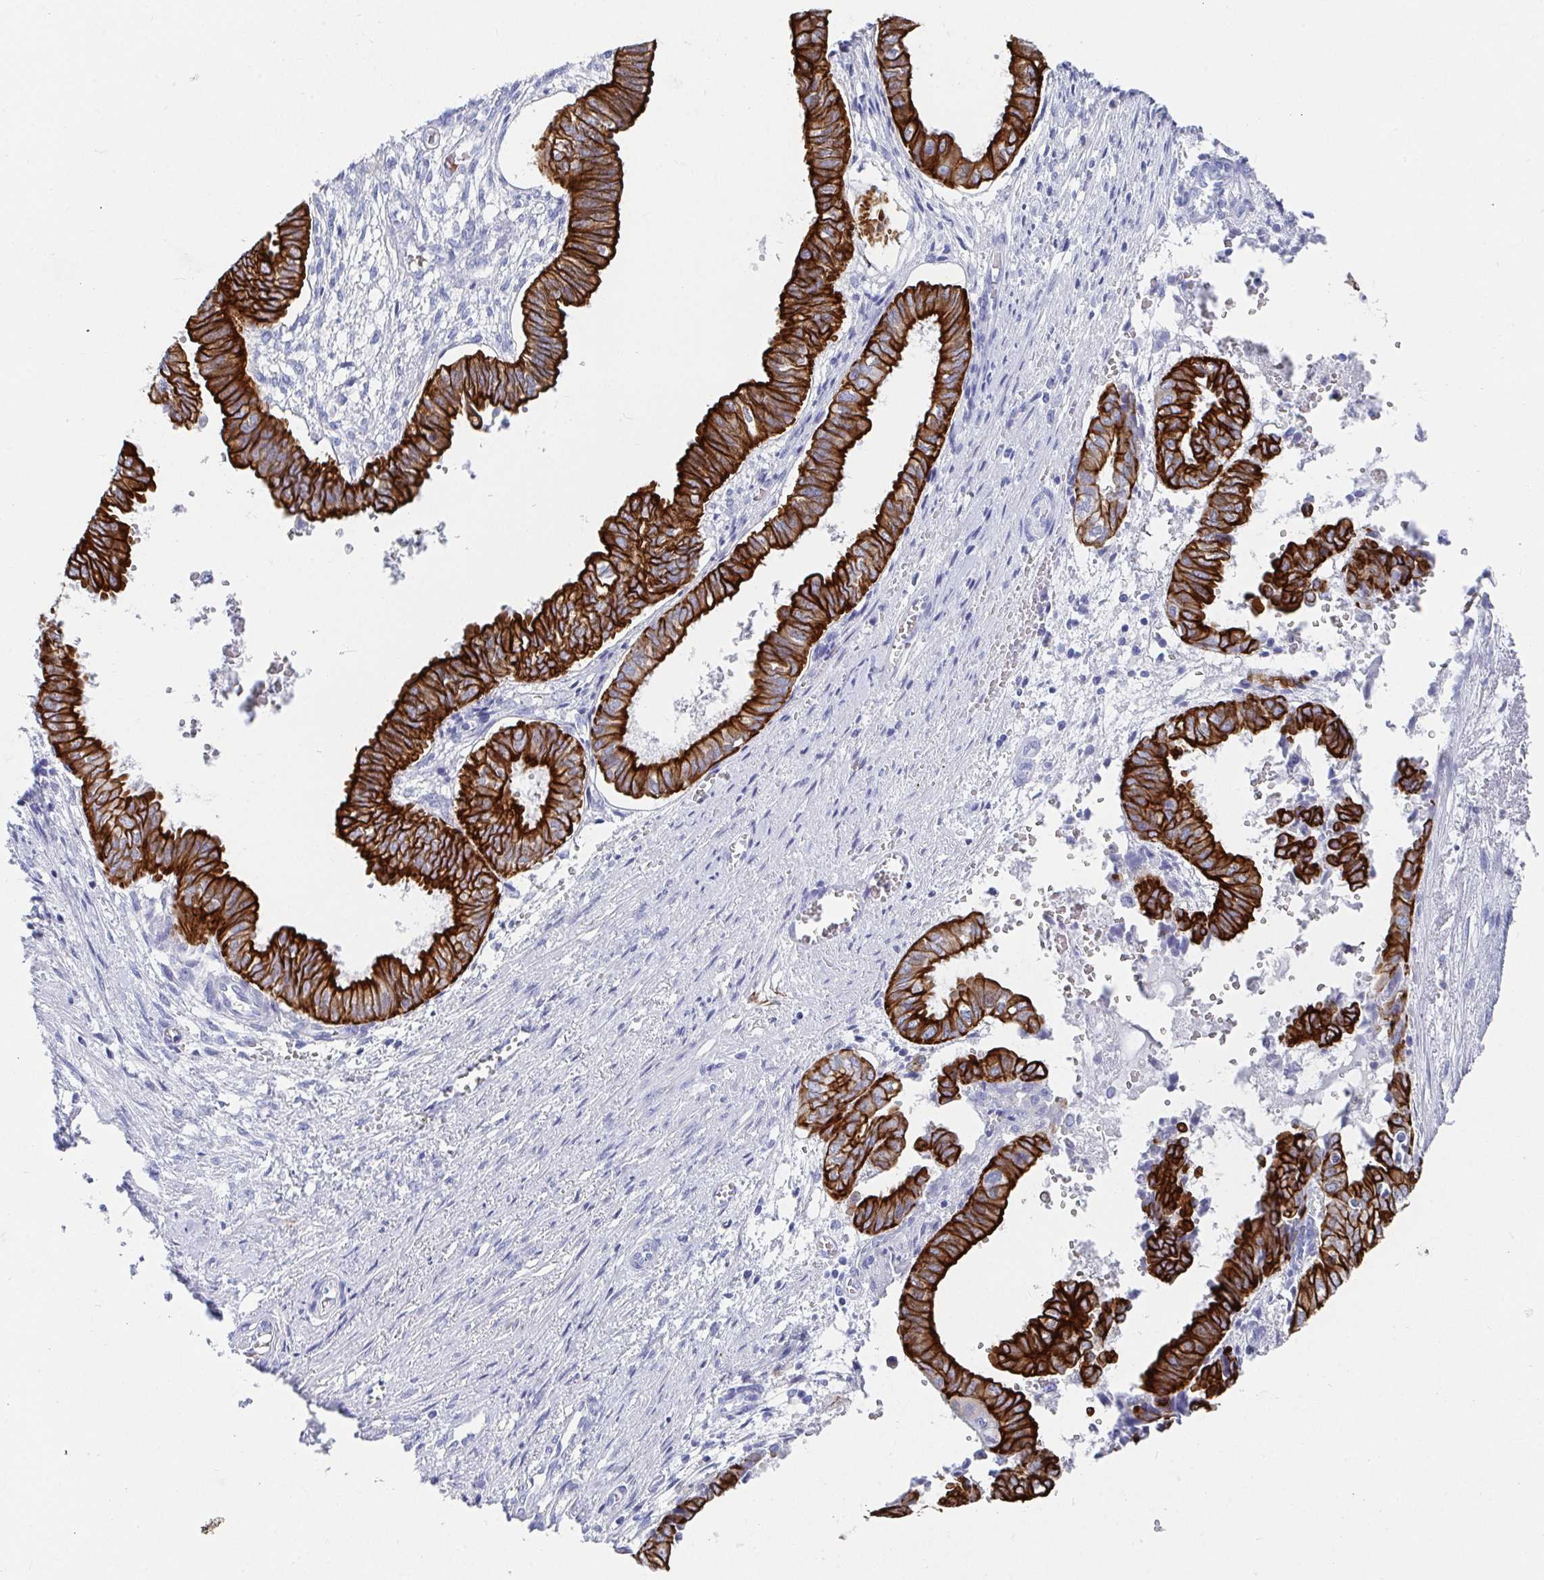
{"staining": {"intensity": "strong", "quantity": ">75%", "location": "cytoplasmic/membranous"}, "tissue": "ovarian cancer", "cell_type": "Tumor cells", "image_type": "cancer", "snomed": [{"axis": "morphology", "description": "Carcinoma, endometroid"}, {"axis": "topography", "description": "Ovary"}], "caption": "IHC image of ovarian cancer (endometroid carcinoma) stained for a protein (brown), which reveals high levels of strong cytoplasmic/membranous positivity in approximately >75% of tumor cells.", "gene": "CLDN8", "patient": {"sex": "female", "age": 64}}